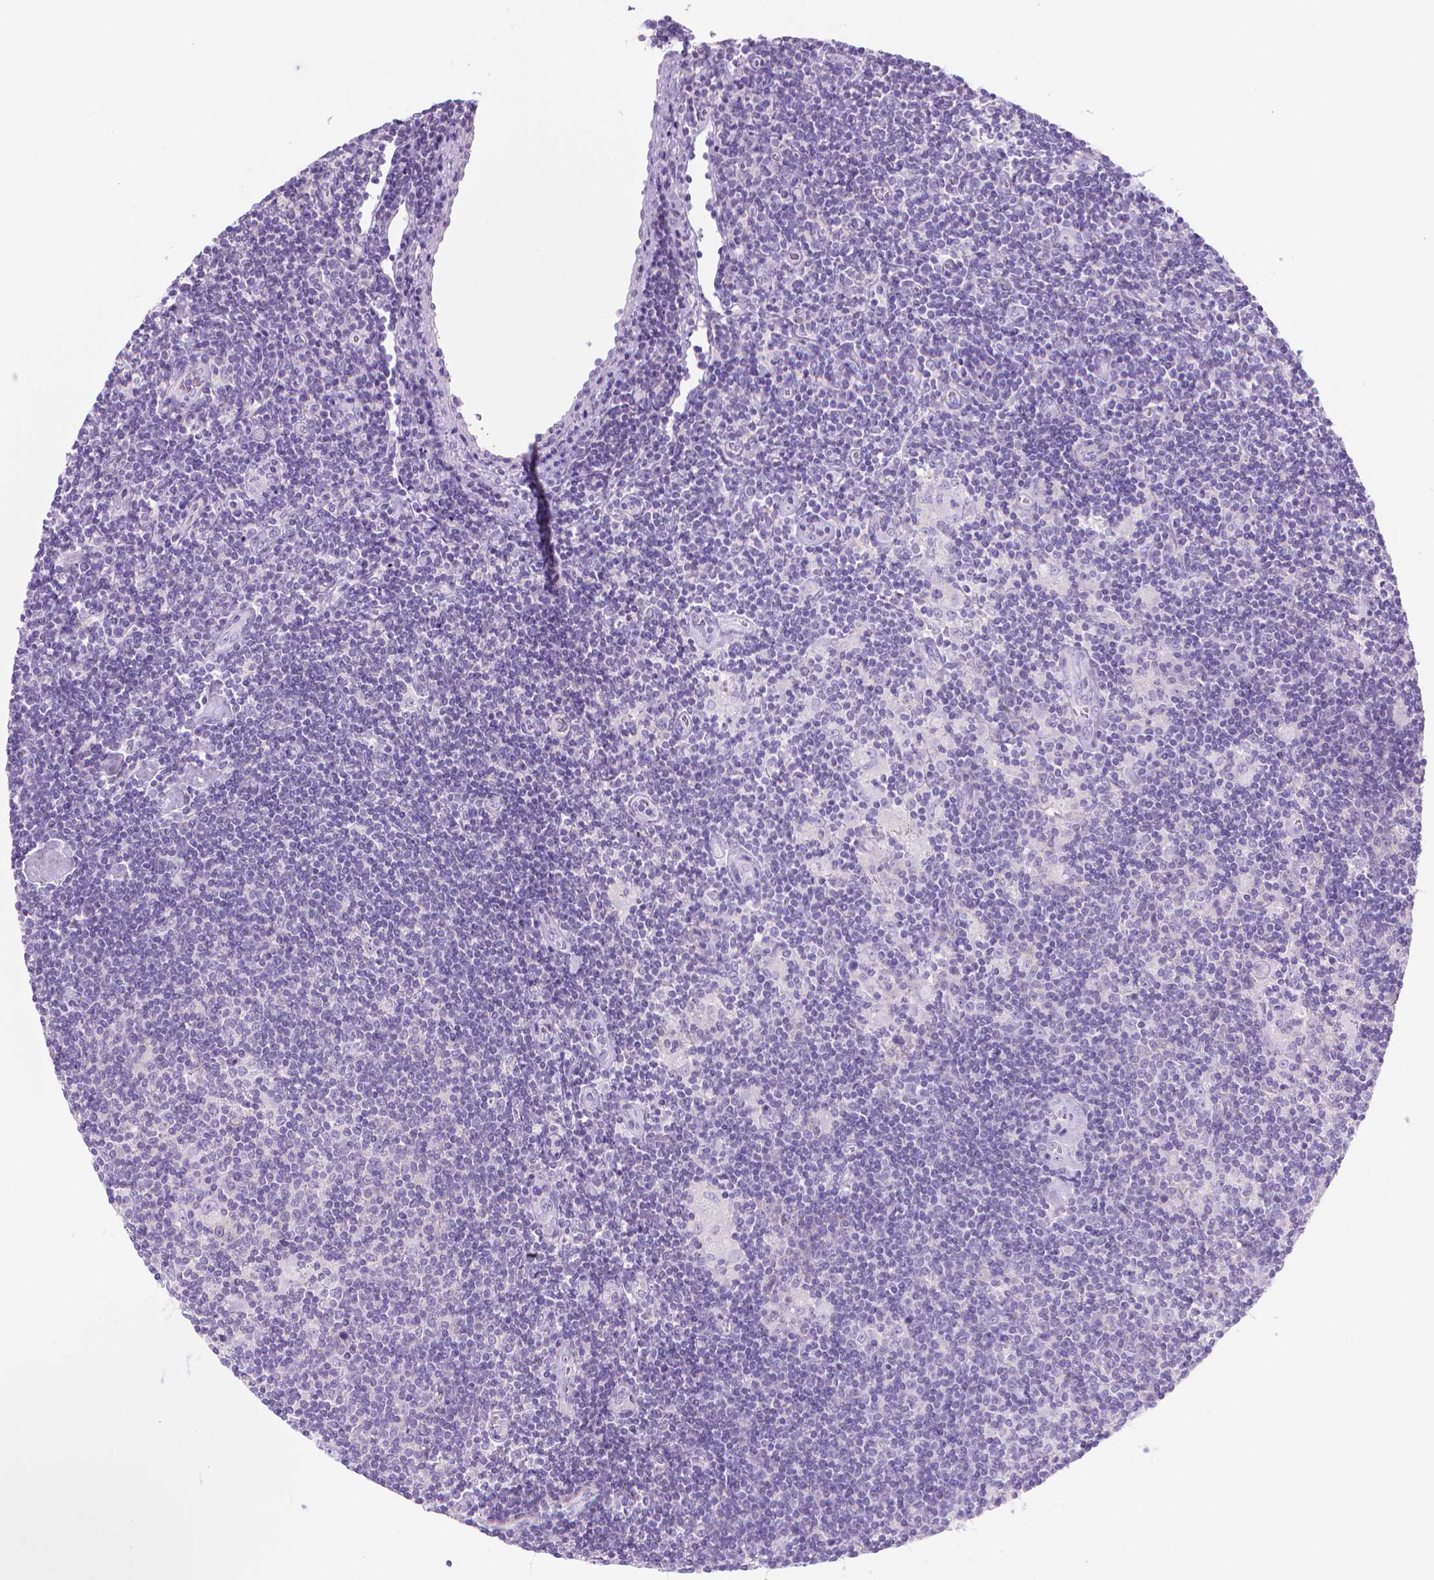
{"staining": {"intensity": "negative", "quantity": "none", "location": "none"}, "tissue": "lymphoma", "cell_type": "Tumor cells", "image_type": "cancer", "snomed": [{"axis": "morphology", "description": "Hodgkin's disease, NOS"}, {"axis": "topography", "description": "Lymph node"}], "caption": "IHC of human Hodgkin's disease shows no expression in tumor cells.", "gene": "FASN", "patient": {"sex": "male", "age": 40}}